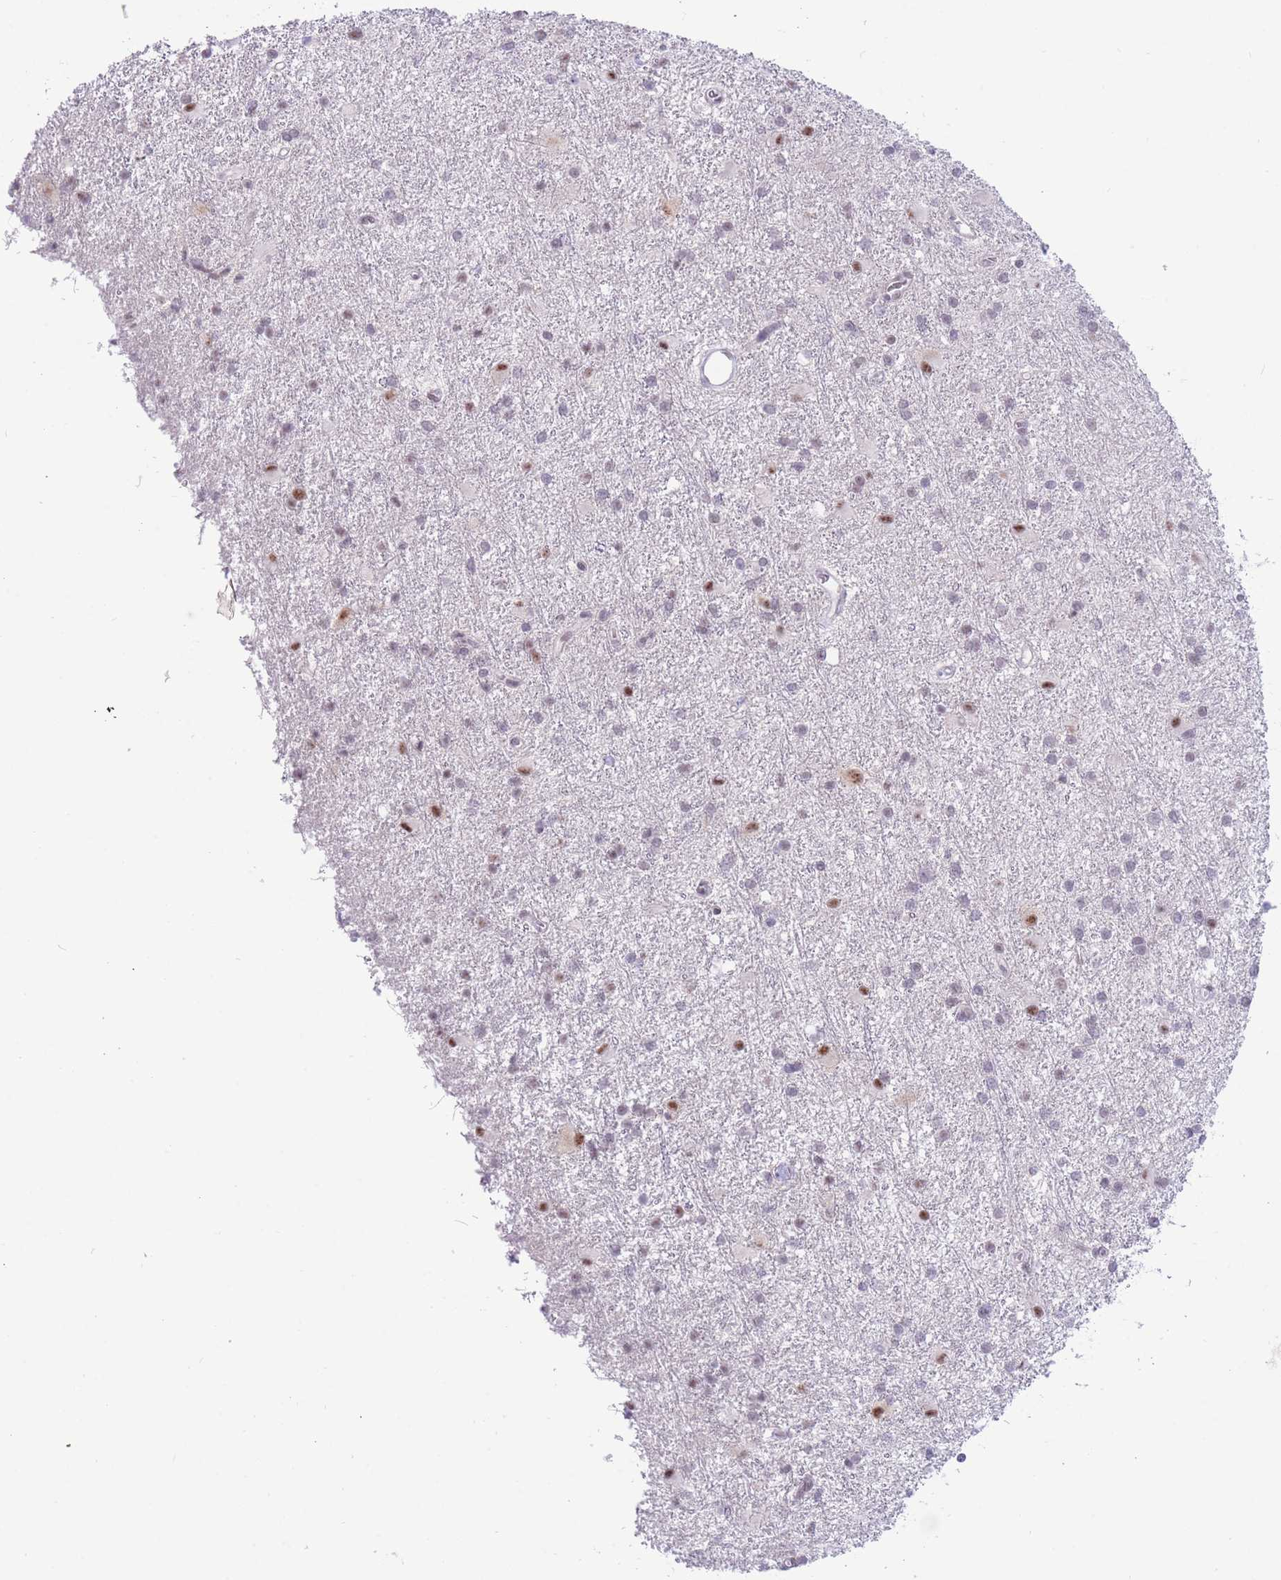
{"staining": {"intensity": "moderate", "quantity": "<25%", "location": "nuclear"}, "tissue": "glioma", "cell_type": "Tumor cells", "image_type": "cancer", "snomed": [{"axis": "morphology", "description": "Glioma, malignant, High grade"}, {"axis": "topography", "description": "Brain"}], "caption": "The image demonstrates immunohistochemical staining of glioma. There is moderate nuclear staining is appreciated in about <25% of tumor cells.", "gene": "CYP2B6", "patient": {"sex": "female", "age": 50}}